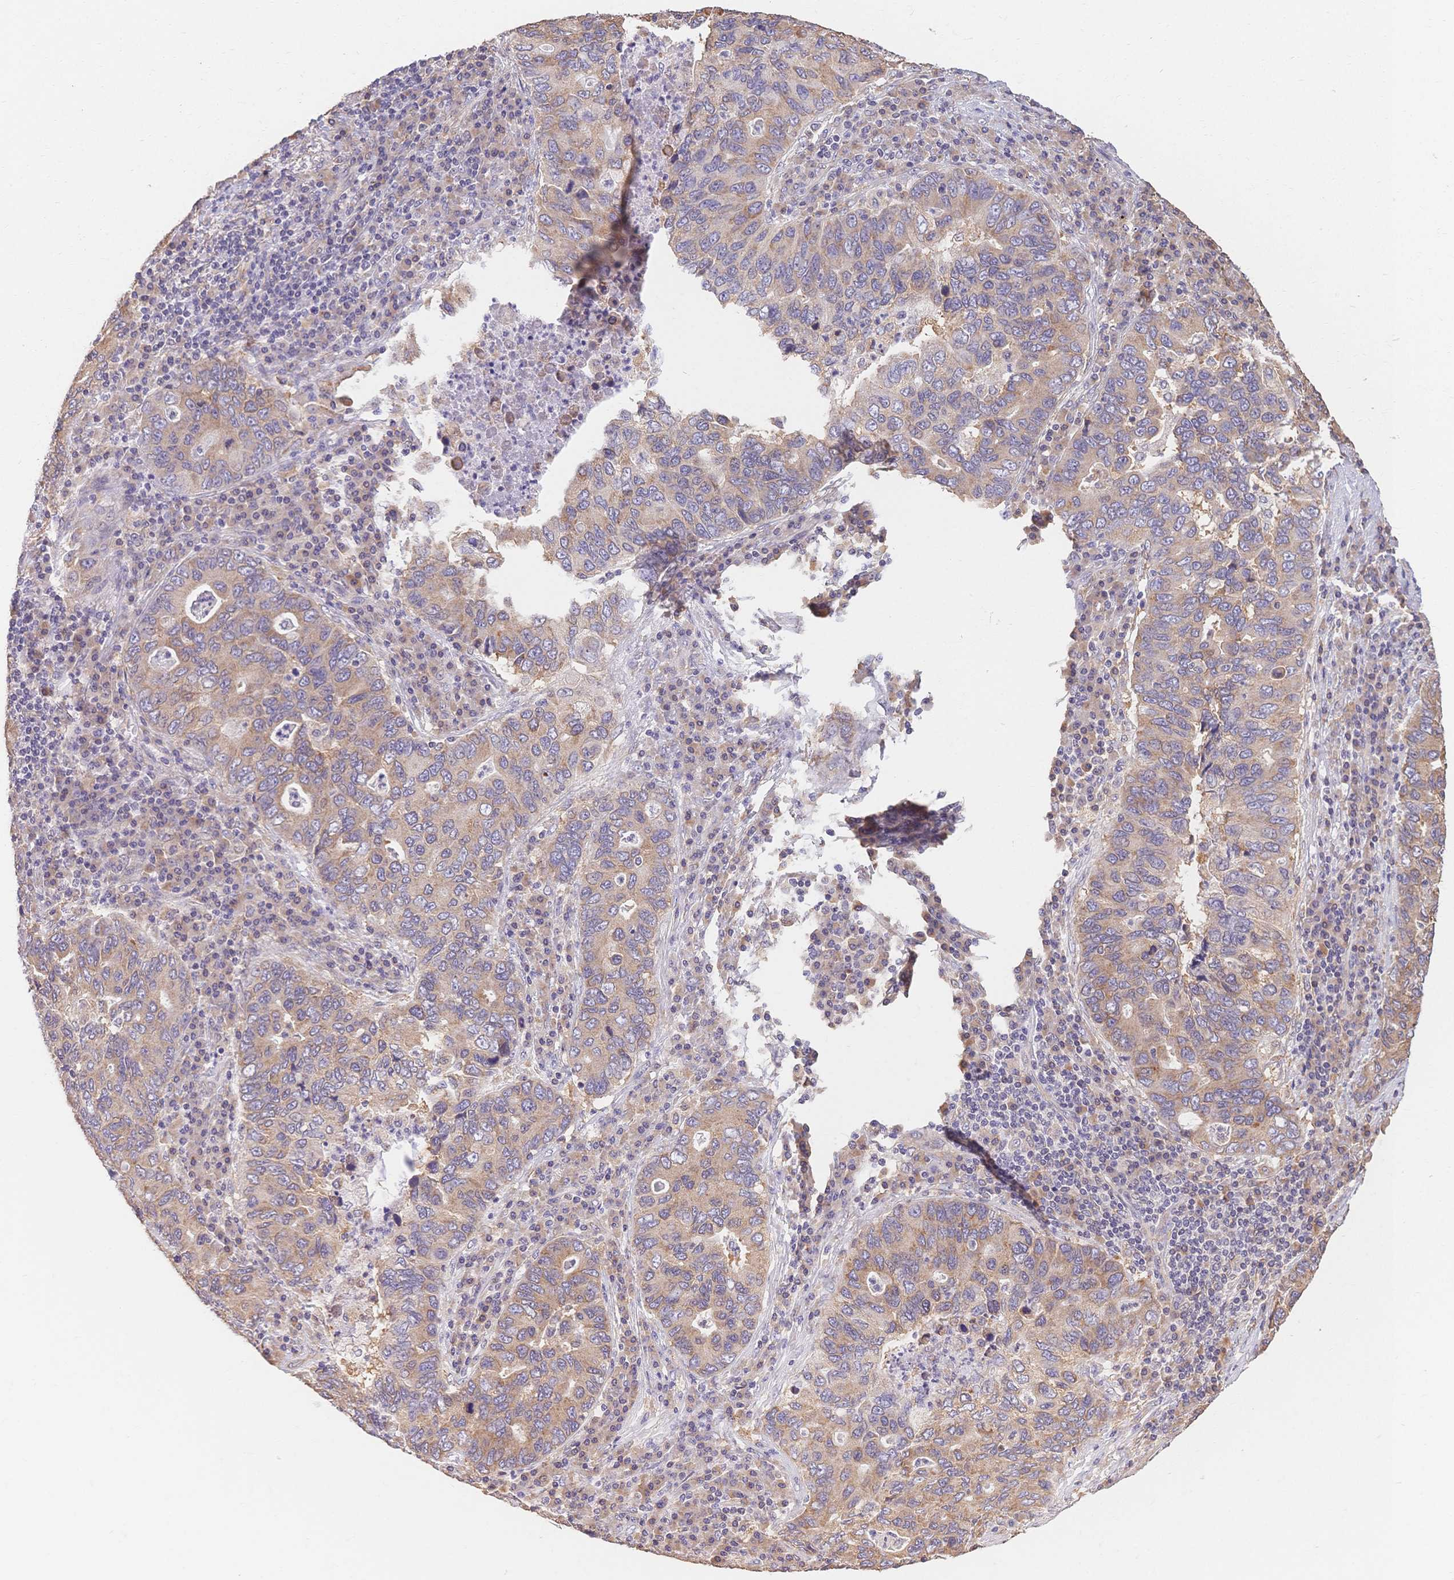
{"staining": {"intensity": "moderate", "quantity": "25%-75%", "location": "cytoplasmic/membranous"}, "tissue": "lung cancer", "cell_type": "Tumor cells", "image_type": "cancer", "snomed": [{"axis": "morphology", "description": "Adenocarcinoma, NOS"}, {"axis": "morphology", "description": "Adenocarcinoma, metastatic, NOS"}, {"axis": "topography", "description": "Lymph node"}, {"axis": "topography", "description": "Lung"}], "caption": "Immunohistochemistry (DAB) staining of lung cancer (adenocarcinoma) exhibits moderate cytoplasmic/membranous protein staining in about 25%-75% of tumor cells.", "gene": "HS3ST5", "patient": {"sex": "female", "age": 54}}